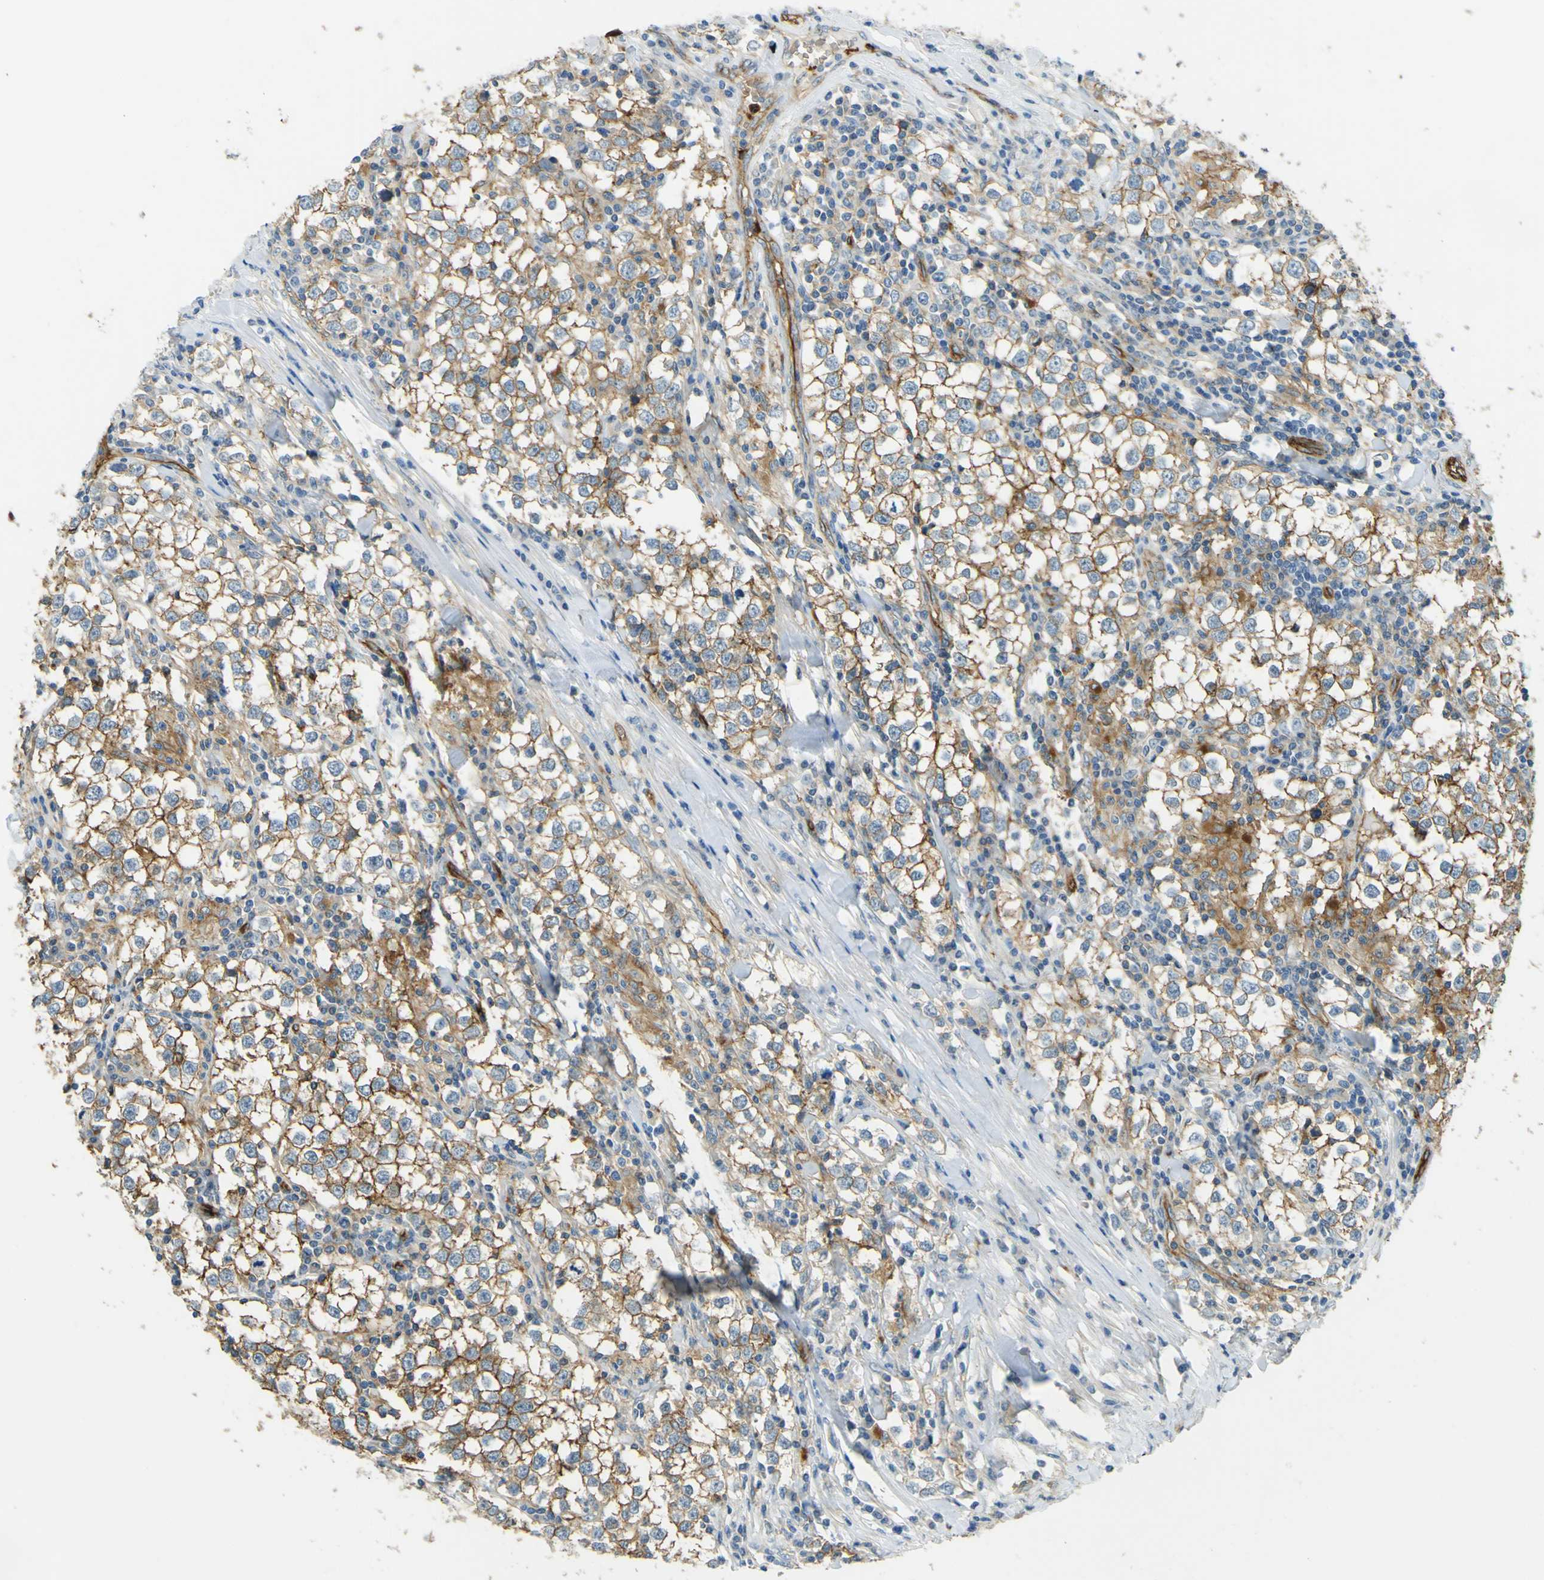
{"staining": {"intensity": "moderate", "quantity": ">75%", "location": "cytoplasmic/membranous"}, "tissue": "testis cancer", "cell_type": "Tumor cells", "image_type": "cancer", "snomed": [{"axis": "morphology", "description": "Seminoma, NOS"}, {"axis": "morphology", "description": "Carcinoma, Embryonal, NOS"}, {"axis": "topography", "description": "Testis"}], "caption": "Human testis seminoma stained for a protein (brown) displays moderate cytoplasmic/membranous positive positivity in about >75% of tumor cells.", "gene": "PLXDC1", "patient": {"sex": "male", "age": 36}}